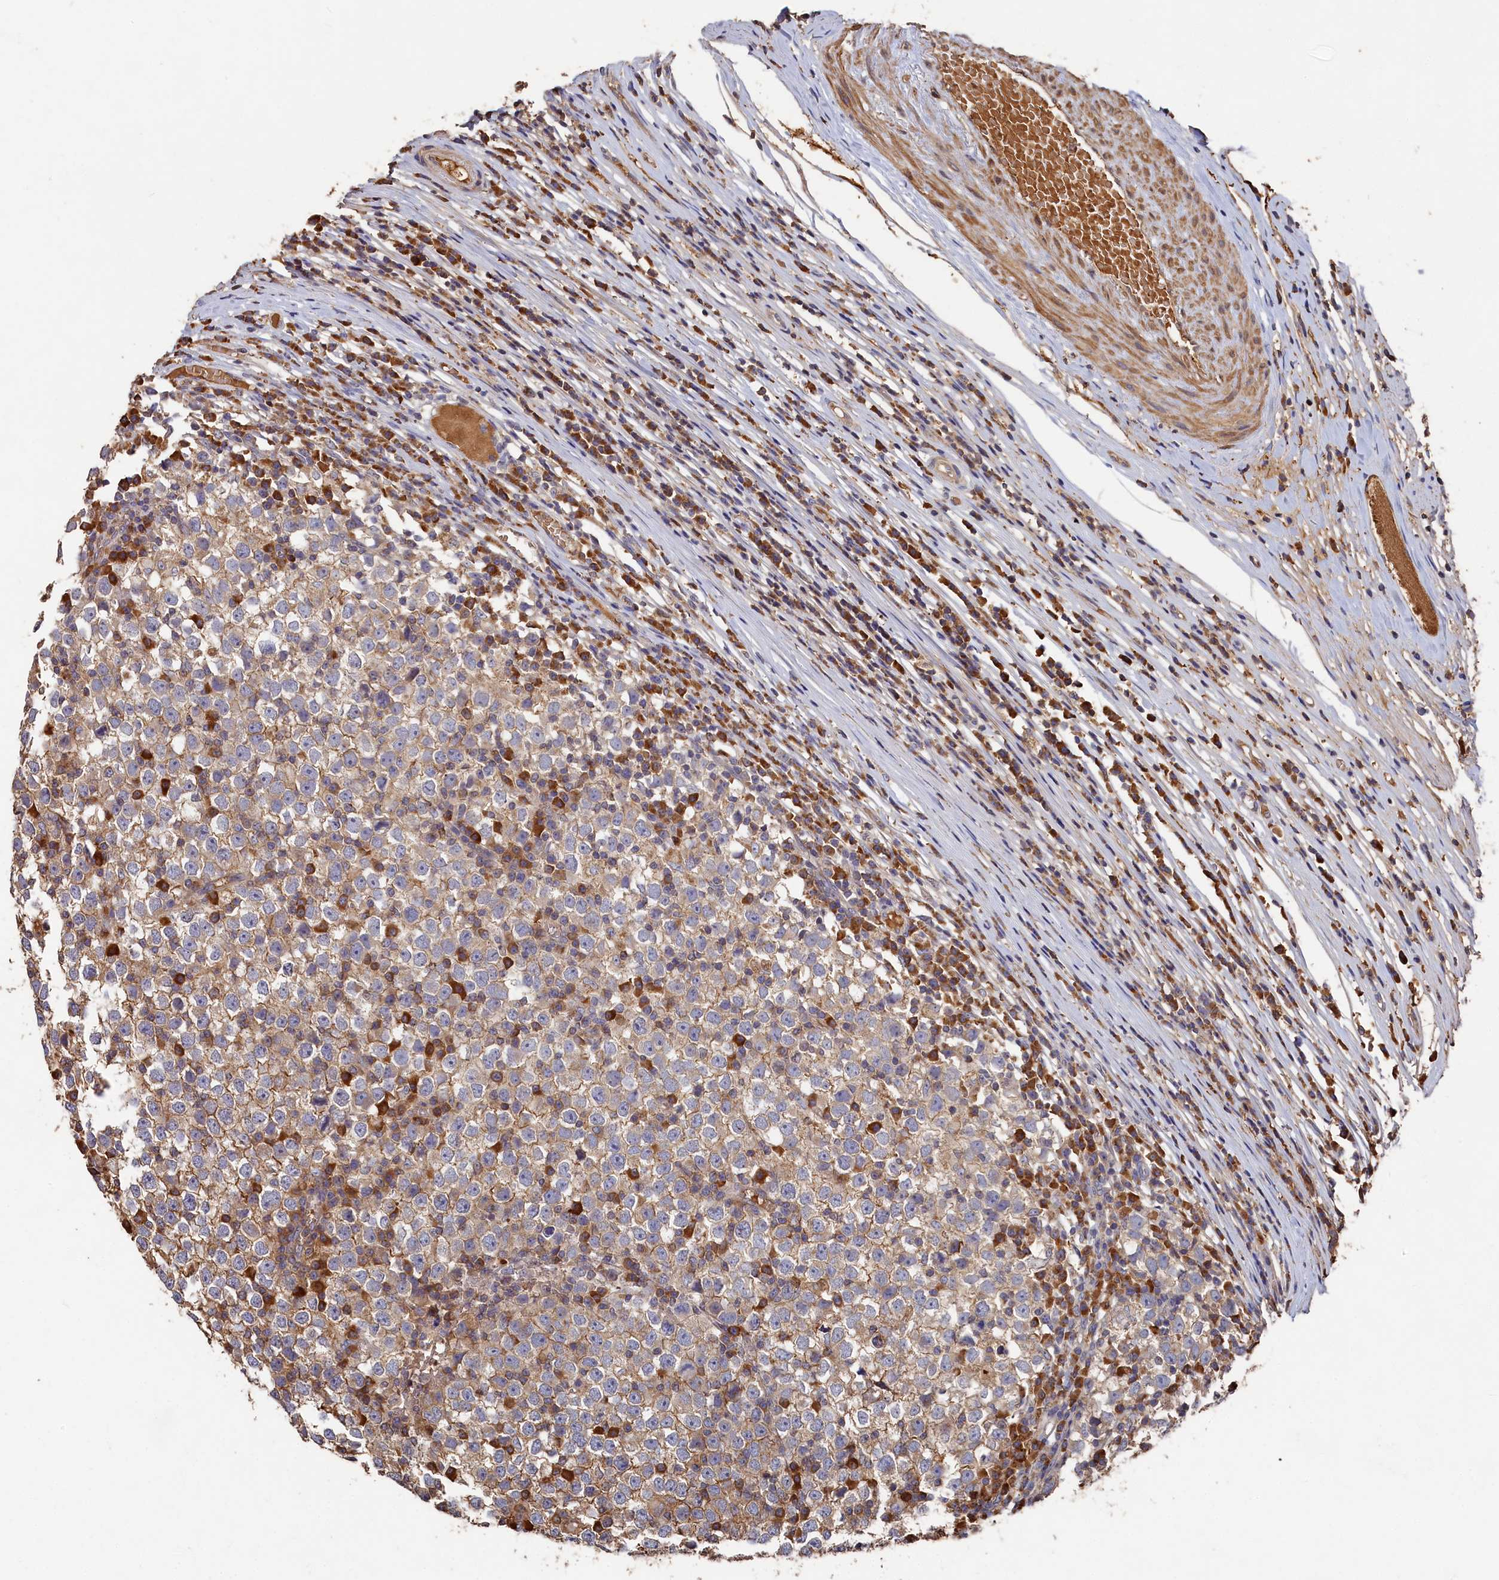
{"staining": {"intensity": "weak", "quantity": "25%-75%", "location": "cytoplasmic/membranous"}, "tissue": "testis cancer", "cell_type": "Tumor cells", "image_type": "cancer", "snomed": [{"axis": "morphology", "description": "Seminoma, NOS"}, {"axis": "topography", "description": "Testis"}], "caption": "This micrograph reveals immunohistochemistry (IHC) staining of human testis cancer, with low weak cytoplasmic/membranous staining in about 25%-75% of tumor cells.", "gene": "DHRS11", "patient": {"sex": "male", "age": 65}}